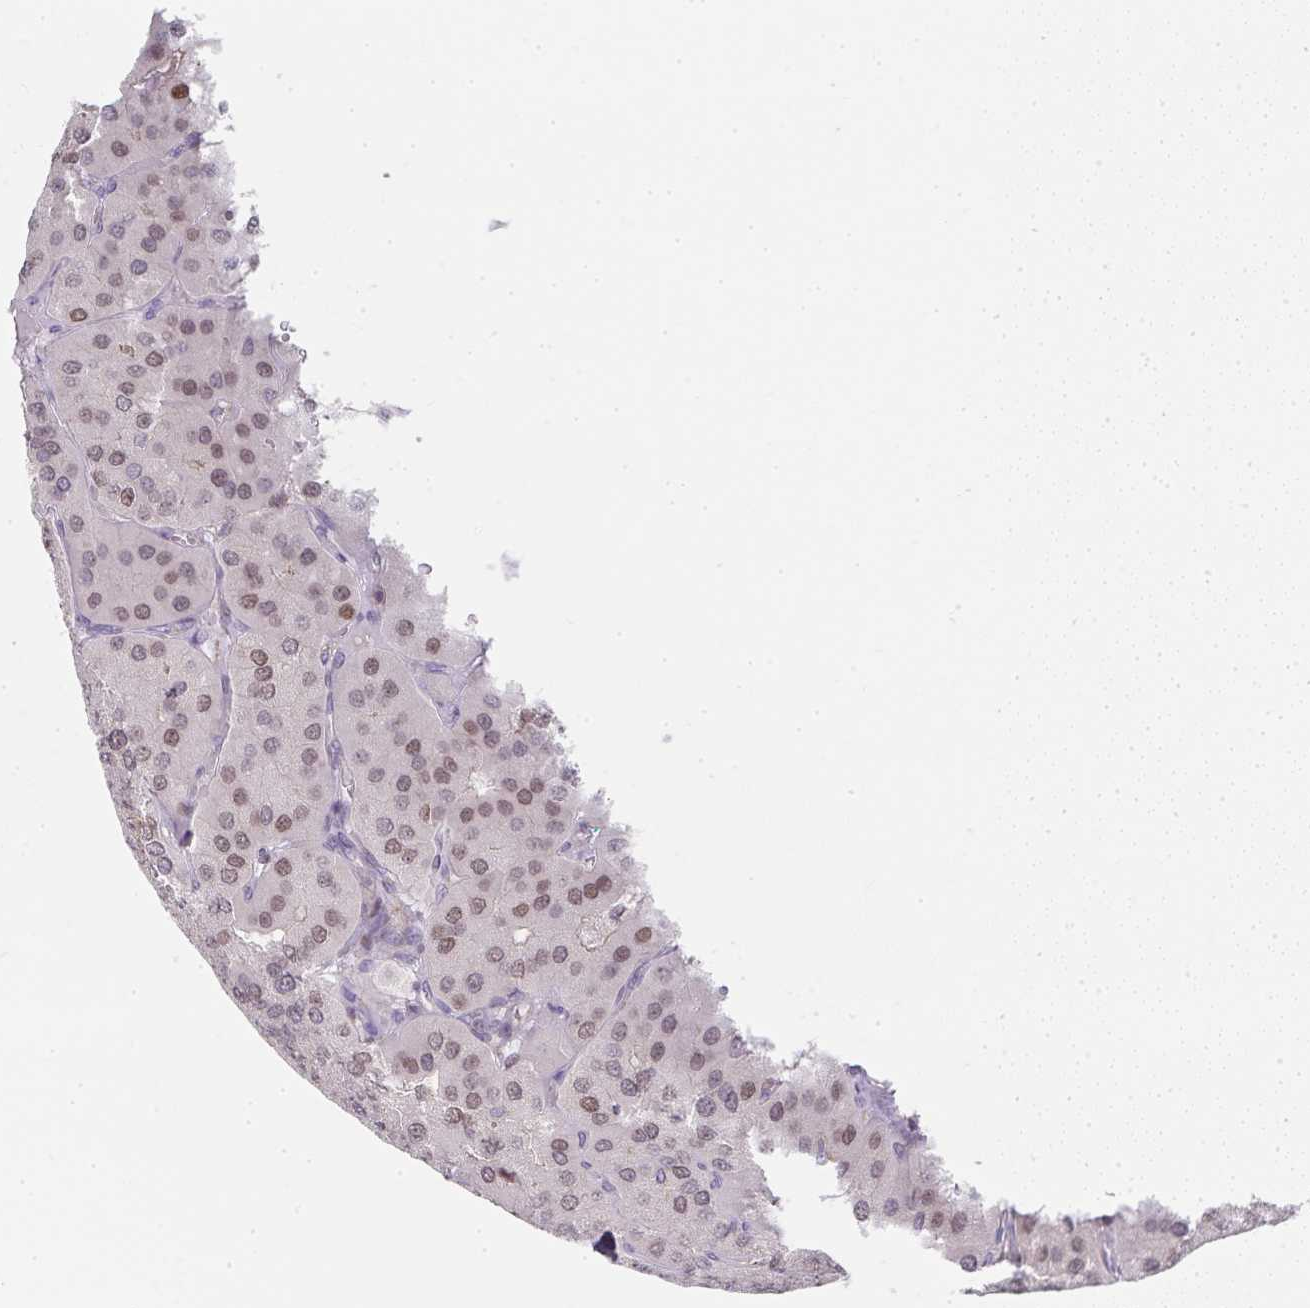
{"staining": {"intensity": "strong", "quantity": "<25%", "location": "nuclear"}, "tissue": "parathyroid gland", "cell_type": "Glandular cells", "image_type": "normal", "snomed": [{"axis": "morphology", "description": "Normal tissue, NOS"}, {"axis": "morphology", "description": "Adenoma, NOS"}, {"axis": "topography", "description": "Parathyroid gland"}], "caption": "Protein staining by IHC demonstrates strong nuclear expression in approximately <25% of glandular cells in benign parathyroid gland.", "gene": "GATA3", "patient": {"sex": "female", "age": 86}}